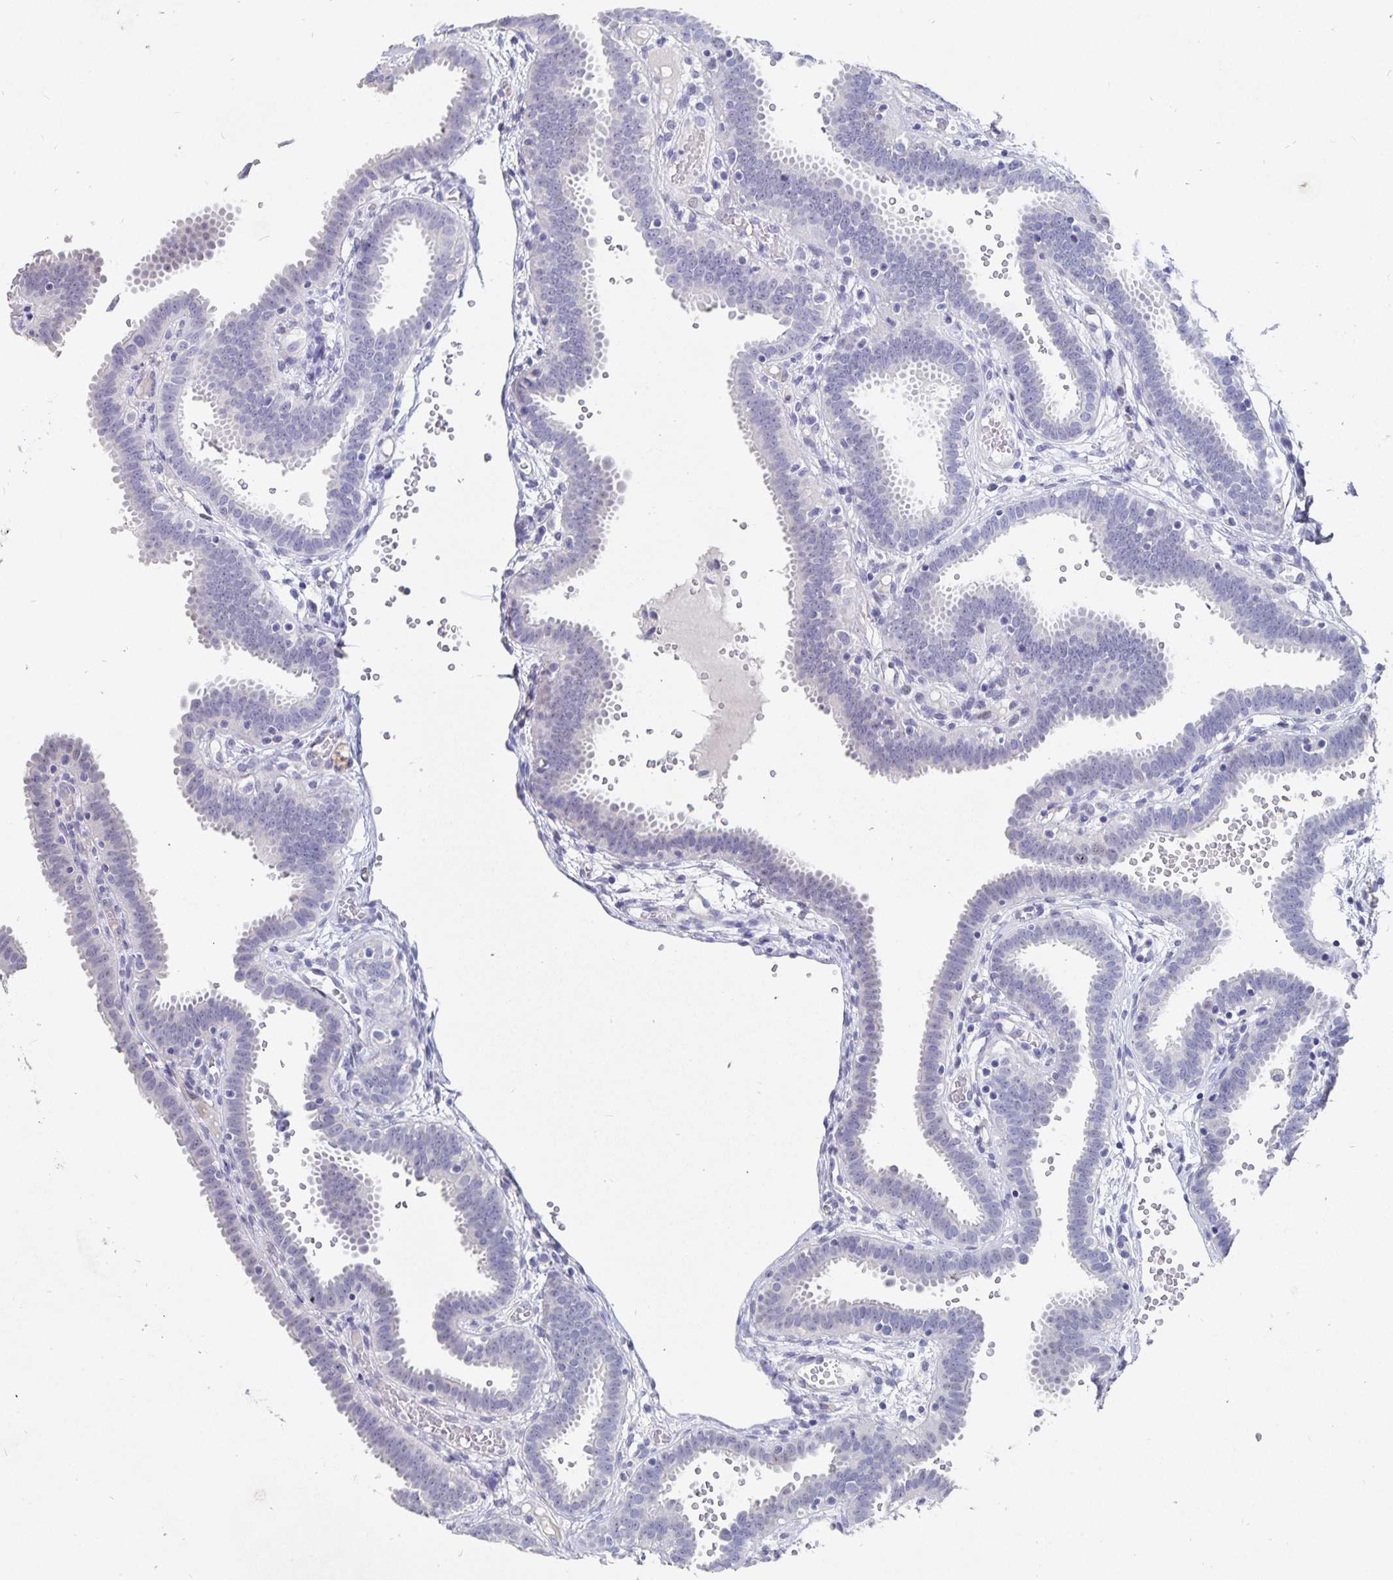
{"staining": {"intensity": "negative", "quantity": "none", "location": "none"}, "tissue": "fallopian tube", "cell_type": "Glandular cells", "image_type": "normal", "snomed": [{"axis": "morphology", "description": "Normal tissue, NOS"}, {"axis": "topography", "description": "Fallopian tube"}], "caption": "Immunohistochemistry photomicrograph of benign fallopian tube: human fallopian tube stained with DAB demonstrates no significant protein expression in glandular cells. (DAB (3,3'-diaminobenzidine) immunohistochemistry (IHC), high magnification).", "gene": "SMOC1", "patient": {"sex": "female", "age": 37}}